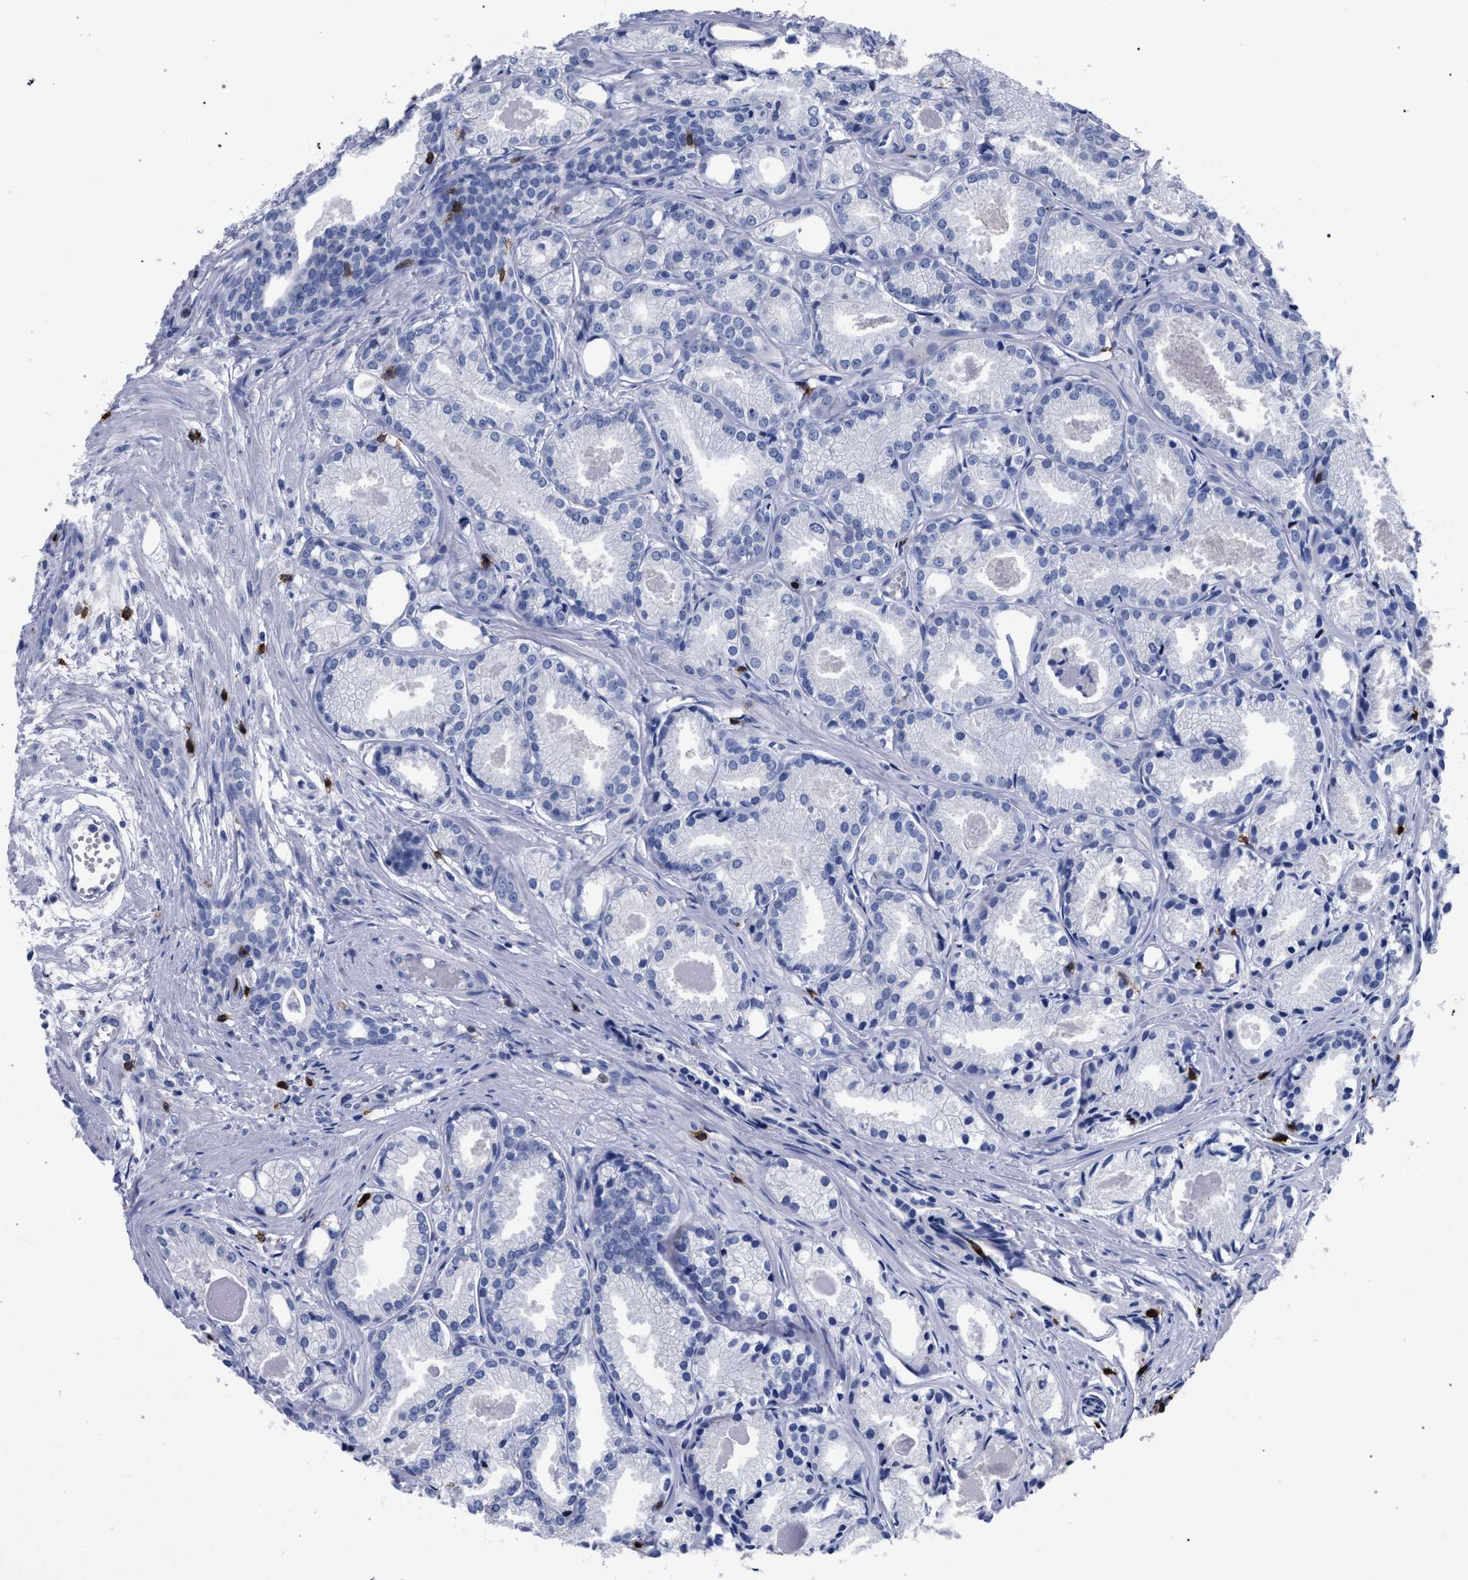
{"staining": {"intensity": "negative", "quantity": "none", "location": "none"}, "tissue": "prostate cancer", "cell_type": "Tumor cells", "image_type": "cancer", "snomed": [{"axis": "morphology", "description": "Adenocarcinoma, Low grade"}, {"axis": "topography", "description": "Prostate"}], "caption": "Protein analysis of prostate cancer shows no significant staining in tumor cells. (DAB (3,3'-diaminobenzidine) immunohistochemistry (IHC) visualized using brightfield microscopy, high magnification).", "gene": "KLRK1", "patient": {"sex": "male", "age": 72}}